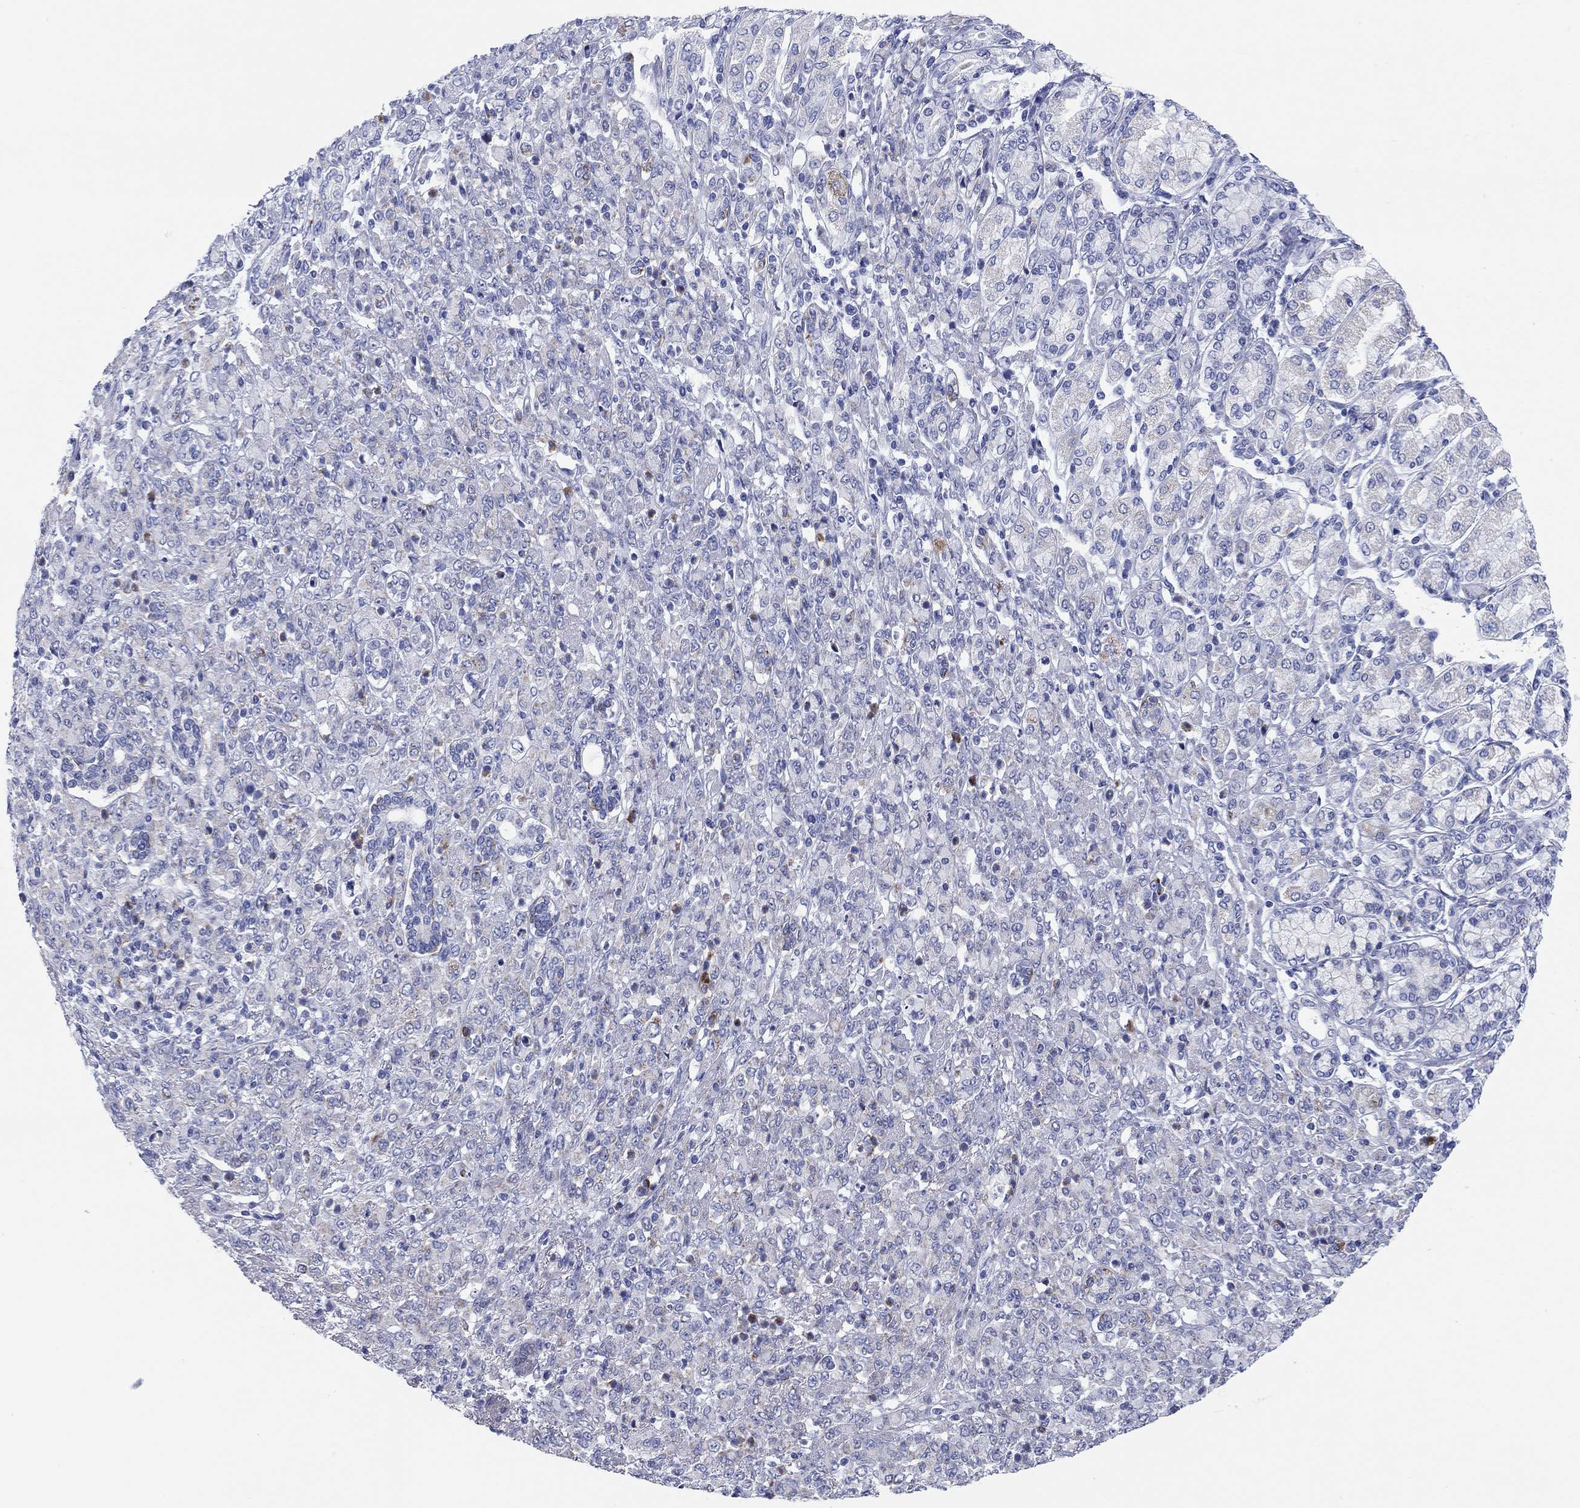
{"staining": {"intensity": "strong", "quantity": "<25%", "location": "cytoplasmic/membranous"}, "tissue": "stomach cancer", "cell_type": "Tumor cells", "image_type": "cancer", "snomed": [{"axis": "morphology", "description": "Normal tissue, NOS"}, {"axis": "morphology", "description": "Adenocarcinoma, NOS"}, {"axis": "topography", "description": "Stomach"}], "caption": "This image reveals immunohistochemistry (IHC) staining of stomach adenocarcinoma, with medium strong cytoplasmic/membranous expression in about <25% of tumor cells.", "gene": "CHI3L2", "patient": {"sex": "female", "age": 79}}